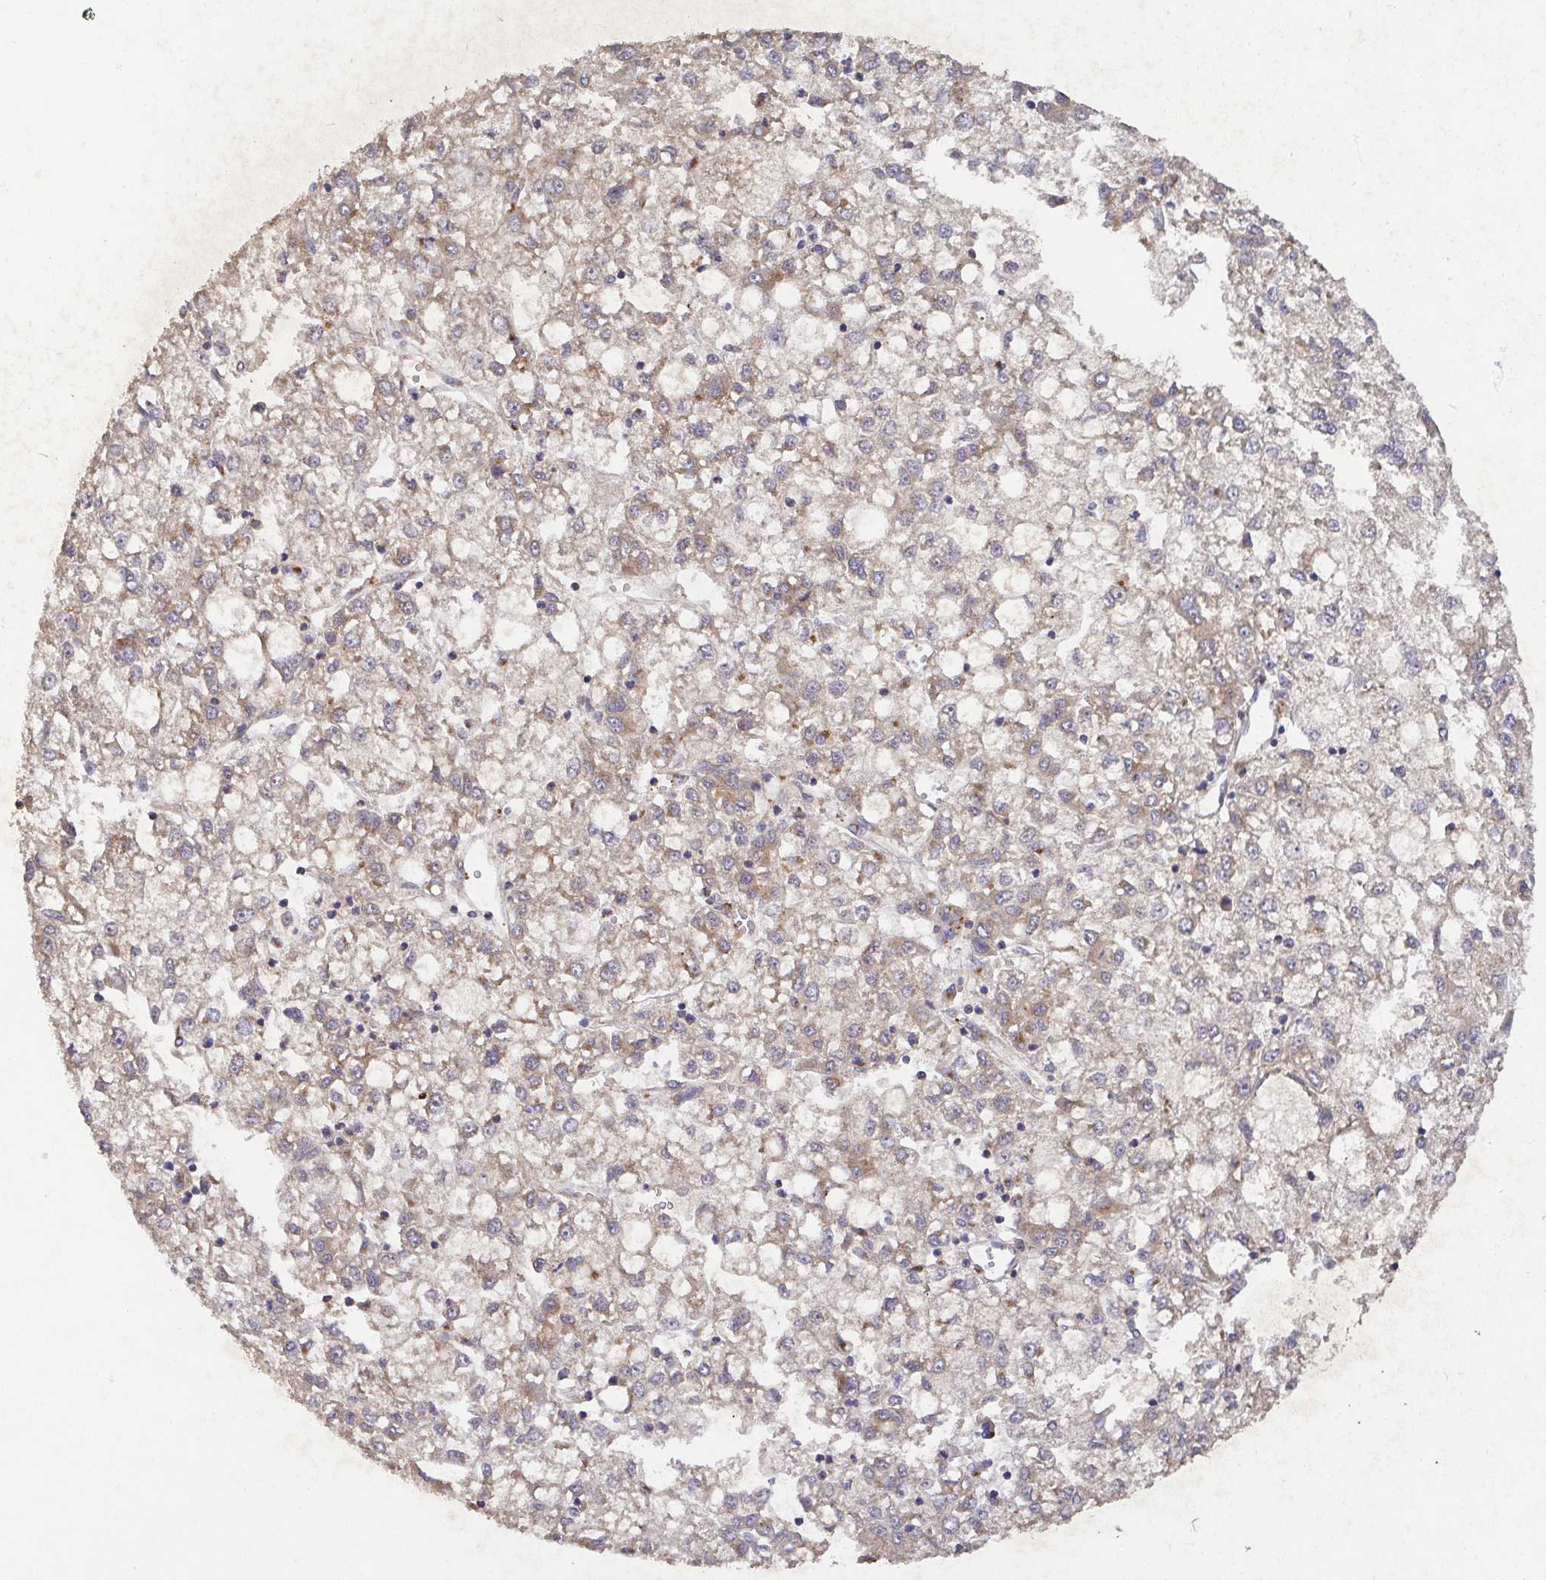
{"staining": {"intensity": "weak", "quantity": ">75%", "location": "cytoplasmic/membranous"}, "tissue": "liver cancer", "cell_type": "Tumor cells", "image_type": "cancer", "snomed": [{"axis": "morphology", "description": "Carcinoma, Hepatocellular, NOS"}, {"axis": "topography", "description": "Liver"}], "caption": "A histopathology image of human liver cancer (hepatocellular carcinoma) stained for a protein shows weak cytoplasmic/membranous brown staining in tumor cells. (brown staining indicates protein expression, while blue staining denotes nuclei).", "gene": "TM9SF4", "patient": {"sex": "male", "age": 40}}